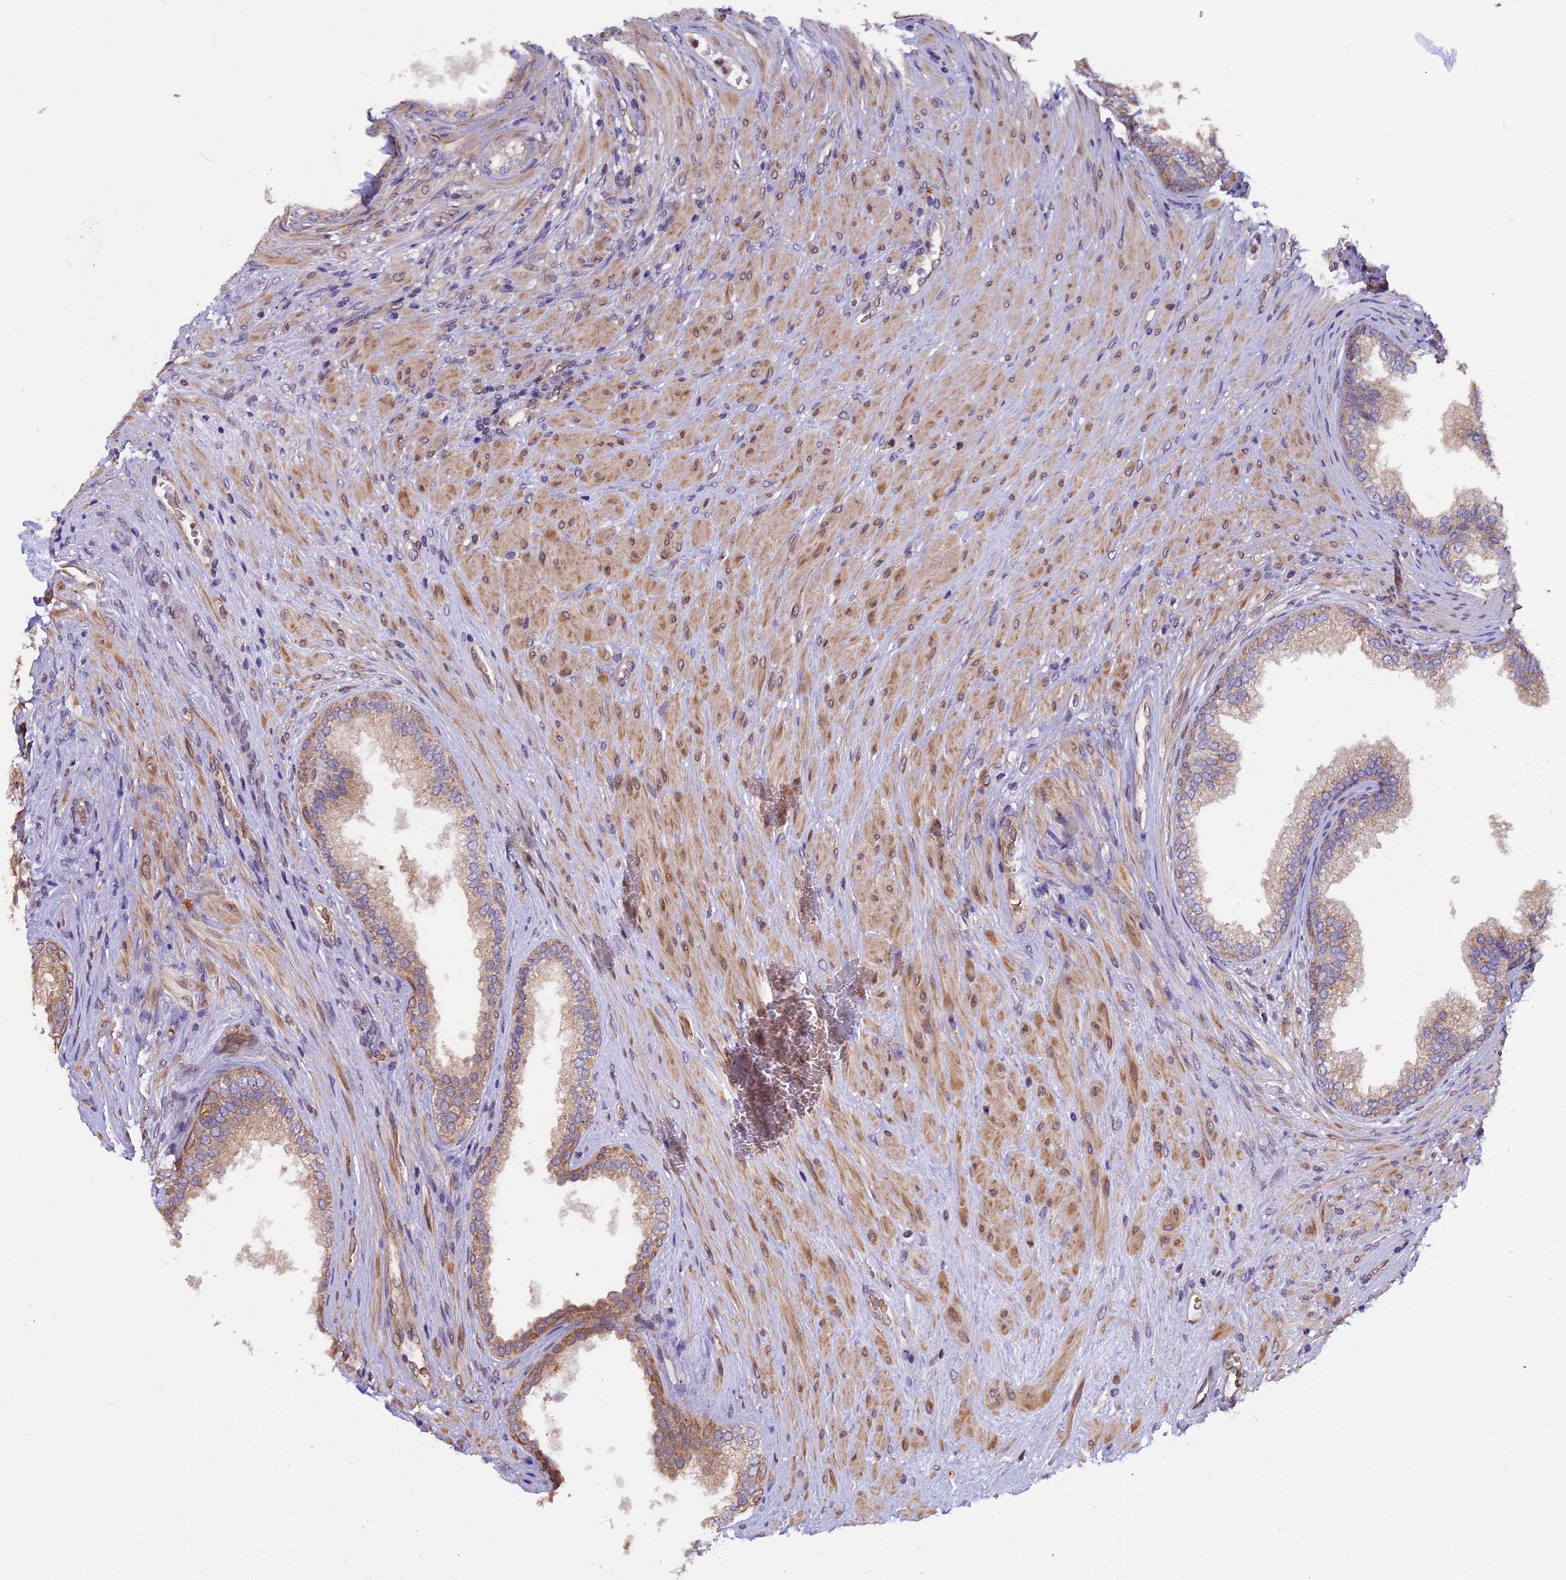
{"staining": {"intensity": "moderate", "quantity": ">75%", "location": "cytoplasmic/membranous"}, "tissue": "prostate", "cell_type": "Glandular cells", "image_type": "normal", "snomed": [{"axis": "morphology", "description": "Normal tissue, NOS"}, {"axis": "topography", "description": "Prostate"}], "caption": "Protein positivity by immunohistochemistry demonstrates moderate cytoplasmic/membranous staining in about >75% of glandular cells in benign prostate. (Brightfield microscopy of DAB IHC at high magnification).", "gene": "CHMP2A", "patient": {"sex": "male", "age": 76}}